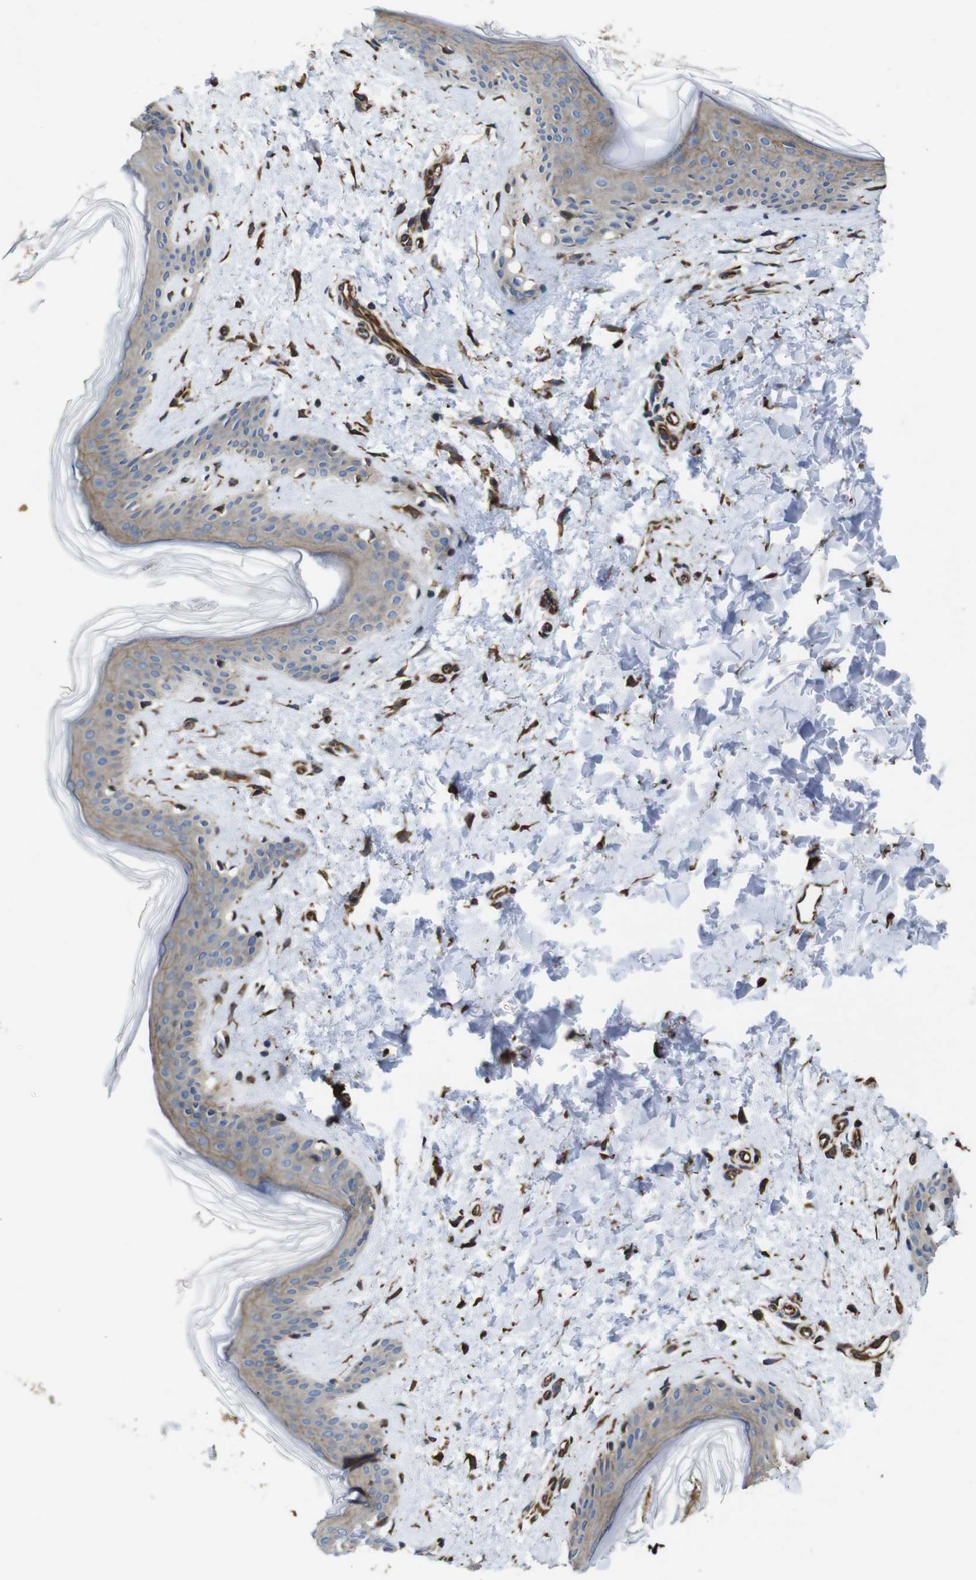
{"staining": {"intensity": "strong", "quantity": ">75%", "location": "cytoplasmic/membranous"}, "tissue": "skin", "cell_type": "Fibroblasts", "image_type": "normal", "snomed": [{"axis": "morphology", "description": "Normal tissue, NOS"}, {"axis": "topography", "description": "Skin"}], "caption": "A brown stain highlights strong cytoplasmic/membranous staining of a protein in fibroblasts of benign skin. The staining is performed using DAB brown chromogen to label protein expression. The nuclei are counter-stained blue using hematoxylin.", "gene": "POMK", "patient": {"sex": "female", "age": 41}}